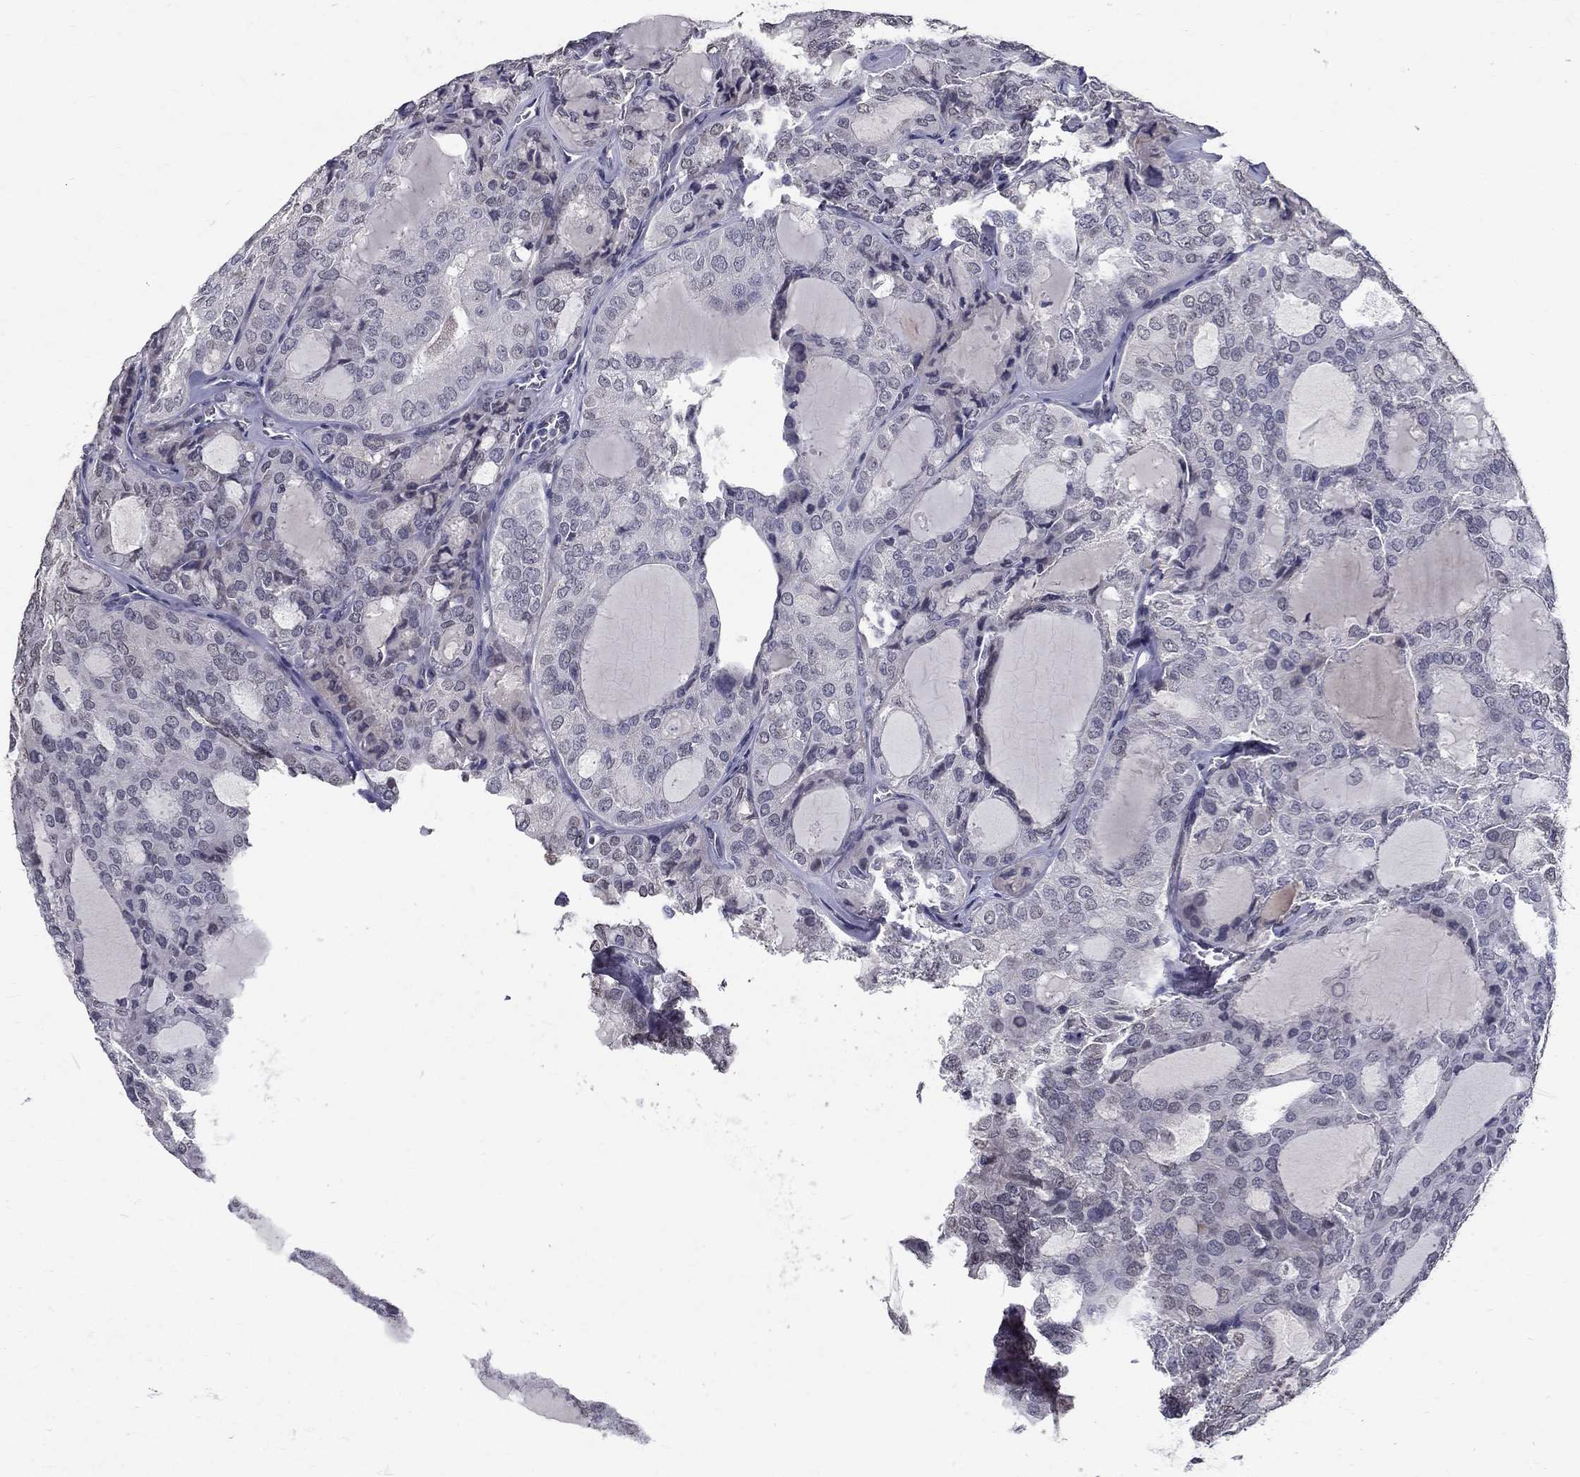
{"staining": {"intensity": "negative", "quantity": "none", "location": "none"}, "tissue": "thyroid cancer", "cell_type": "Tumor cells", "image_type": "cancer", "snomed": [{"axis": "morphology", "description": "Follicular adenoma carcinoma, NOS"}, {"axis": "topography", "description": "Thyroid gland"}], "caption": "This is a histopathology image of IHC staining of thyroid follicular adenoma carcinoma, which shows no staining in tumor cells. (DAB (3,3'-diaminobenzidine) immunohistochemistry (IHC), high magnification).", "gene": "RBFOX1", "patient": {"sex": "male", "age": 75}}